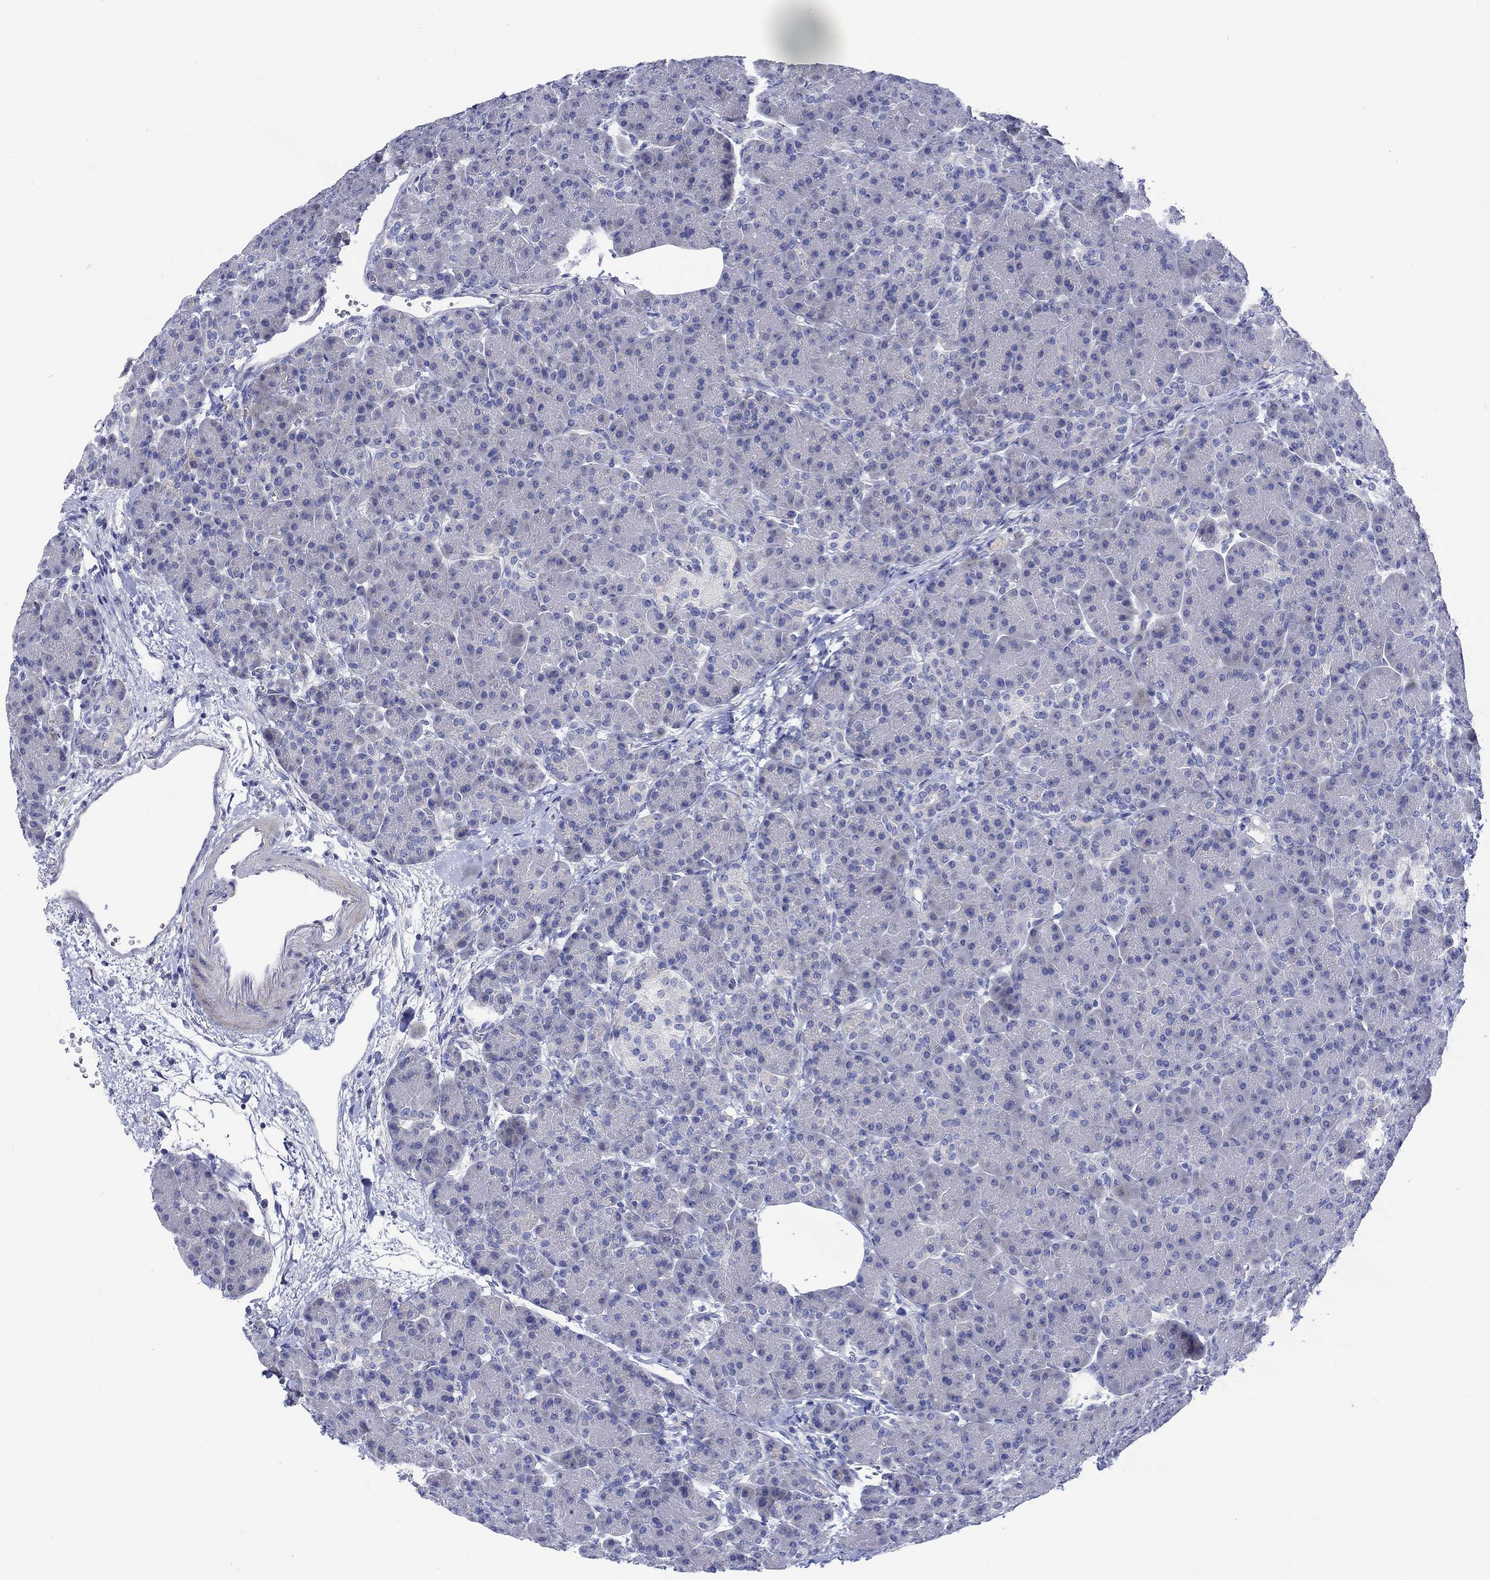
{"staining": {"intensity": "negative", "quantity": "none", "location": "none"}, "tissue": "pancreas", "cell_type": "Exocrine glandular cells", "image_type": "normal", "snomed": [{"axis": "morphology", "description": "Normal tissue, NOS"}, {"axis": "topography", "description": "Pancreas"}], "caption": "High magnification brightfield microscopy of unremarkable pancreas stained with DAB (3,3'-diaminobenzidine) (brown) and counterstained with hematoxylin (blue): exocrine glandular cells show no significant expression. (DAB (3,3'-diaminobenzidine) immunohistochemistry with hematoxylin counter stain).", "gene": "NRIP3", "patient": {"sex": "female", "age": 63}}